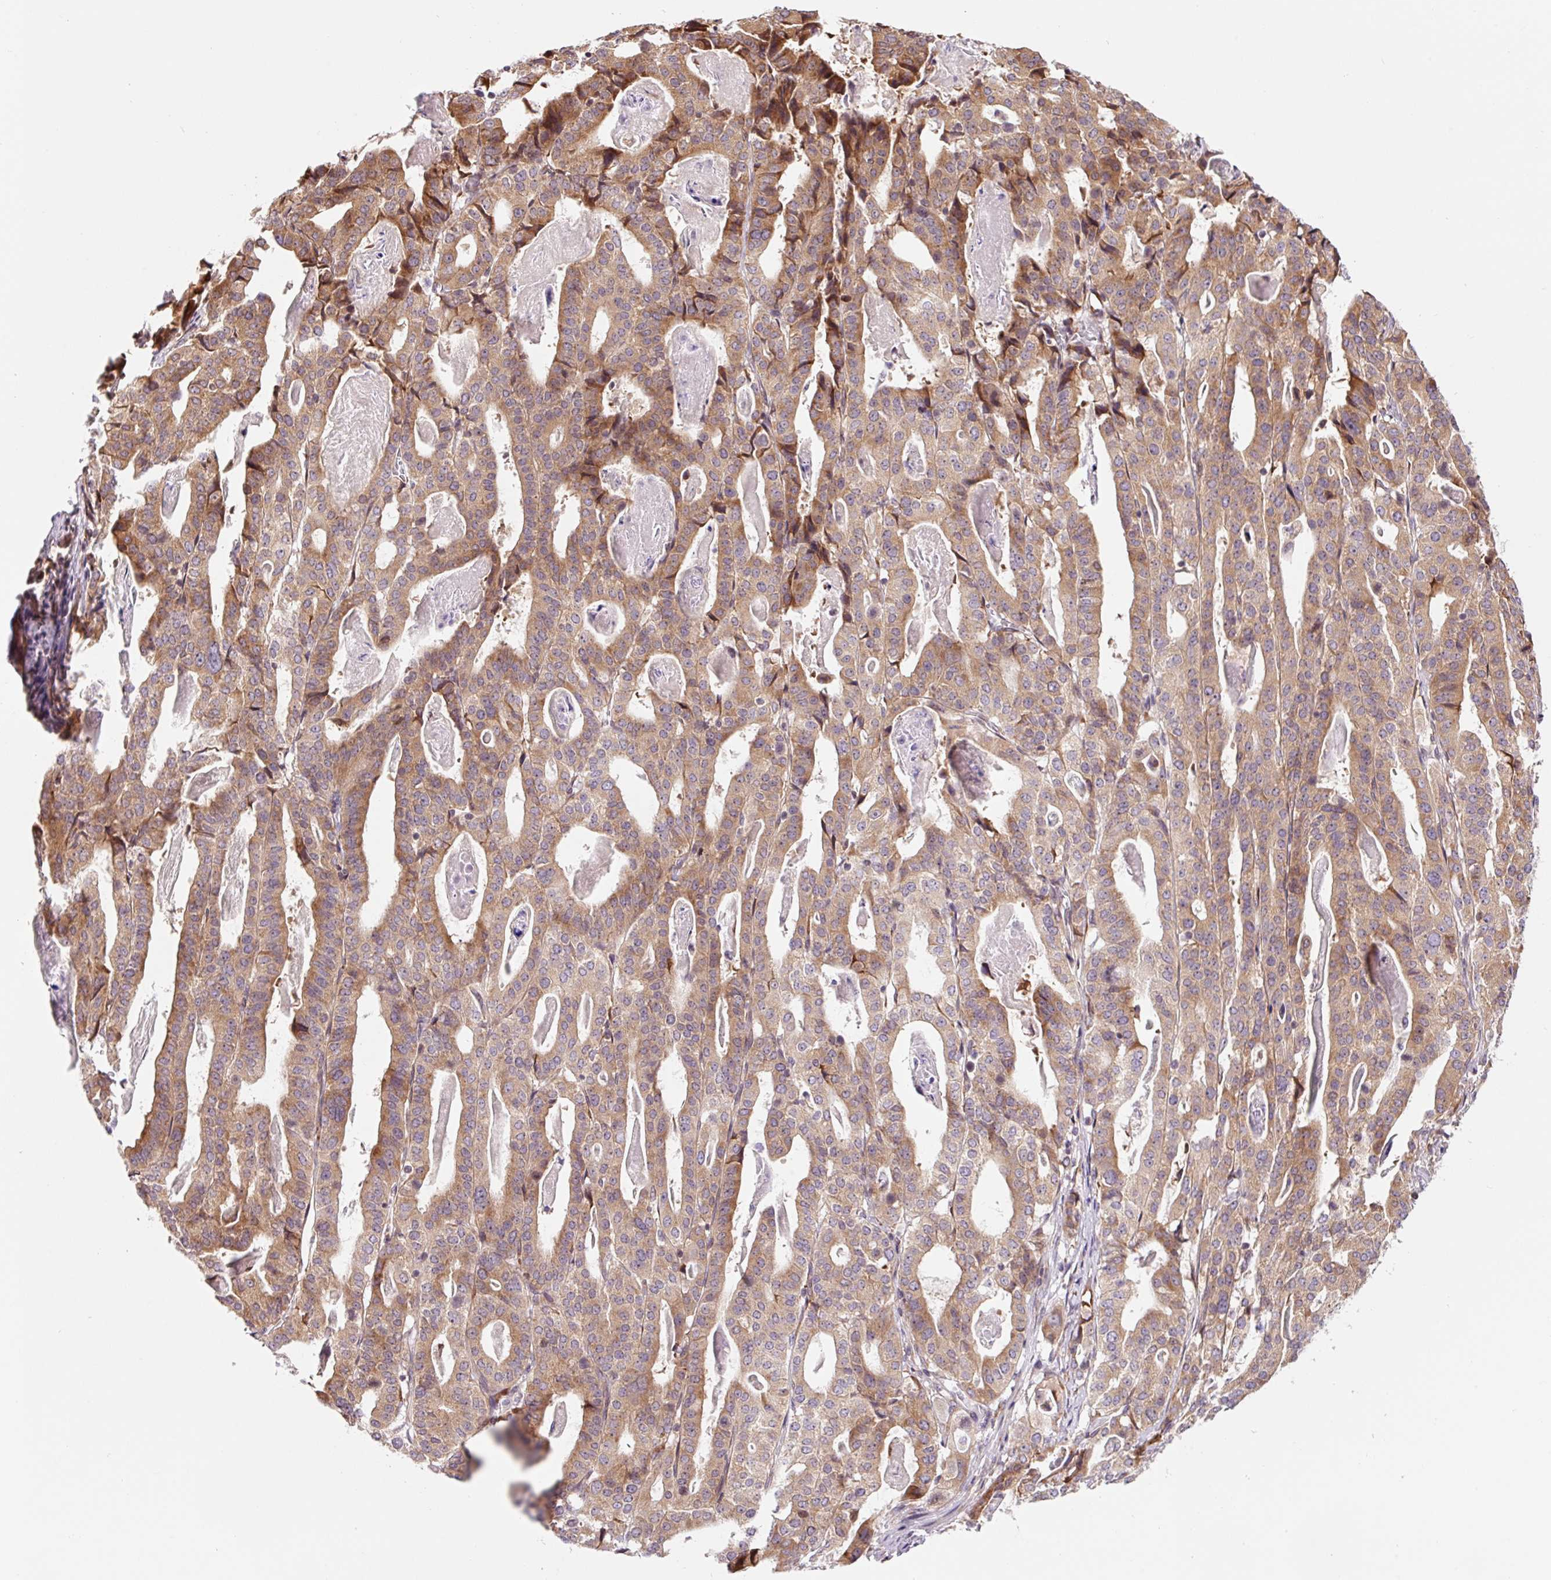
{"staining": {"intensity": "moderate", "quantity": ">75%", "location": "cytoplasmic/membranous"}, "tissue": "stomach cancer", "cell_type": "Tumor cells", "image_type": "cancer", "snomed": [{"axis": "morphology", "description": "Adenocarcinoma, NOS"}, {"axis": "topography", "description": "Stomach"}], "caption": "Stomach cancer (adenocarcinoma) stained for a protein reveals moderate cytoplasmic/membranous positivity in tumor cells.", "gene": "RPL41", "patient": {"sex": "male", "age": 48}}